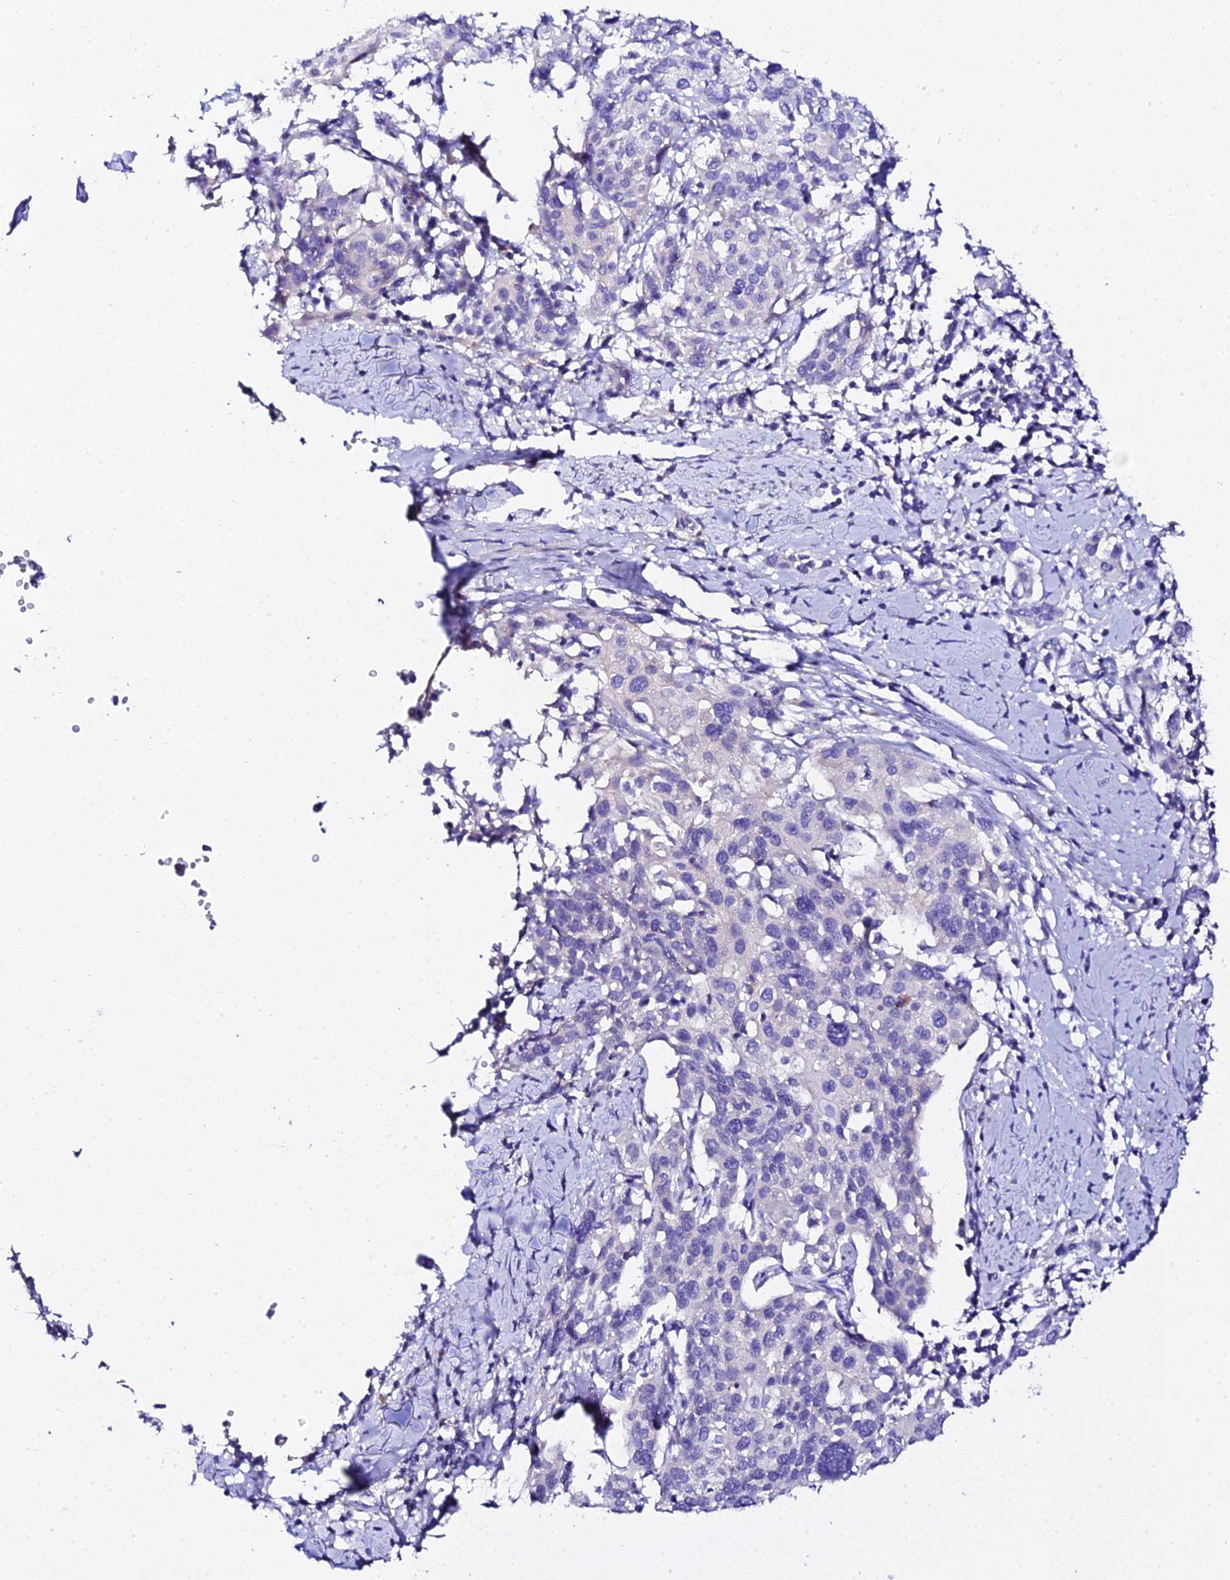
{"staining": {"intensity": "negative", "quantity": "none", "location": "none"}, "tissue": "cervical cancer", "cell_type": "Tumor cells", "image_type": "cancer", "snomed": [{"axis": "morphology", "description": "Squamous cell carcinoma, NOS"}, {"axis": "topography", "description": "Cervix"}], "caption": "The photomicrograph demonstrates no staining of tumor cells in squamous cell carcinoma (cervical). (Immunohistochemistry (ihc), brightfield microscopy, high magnification).", "gene": "TMEM117", "patient": {"sex": "female", "age": 44}}